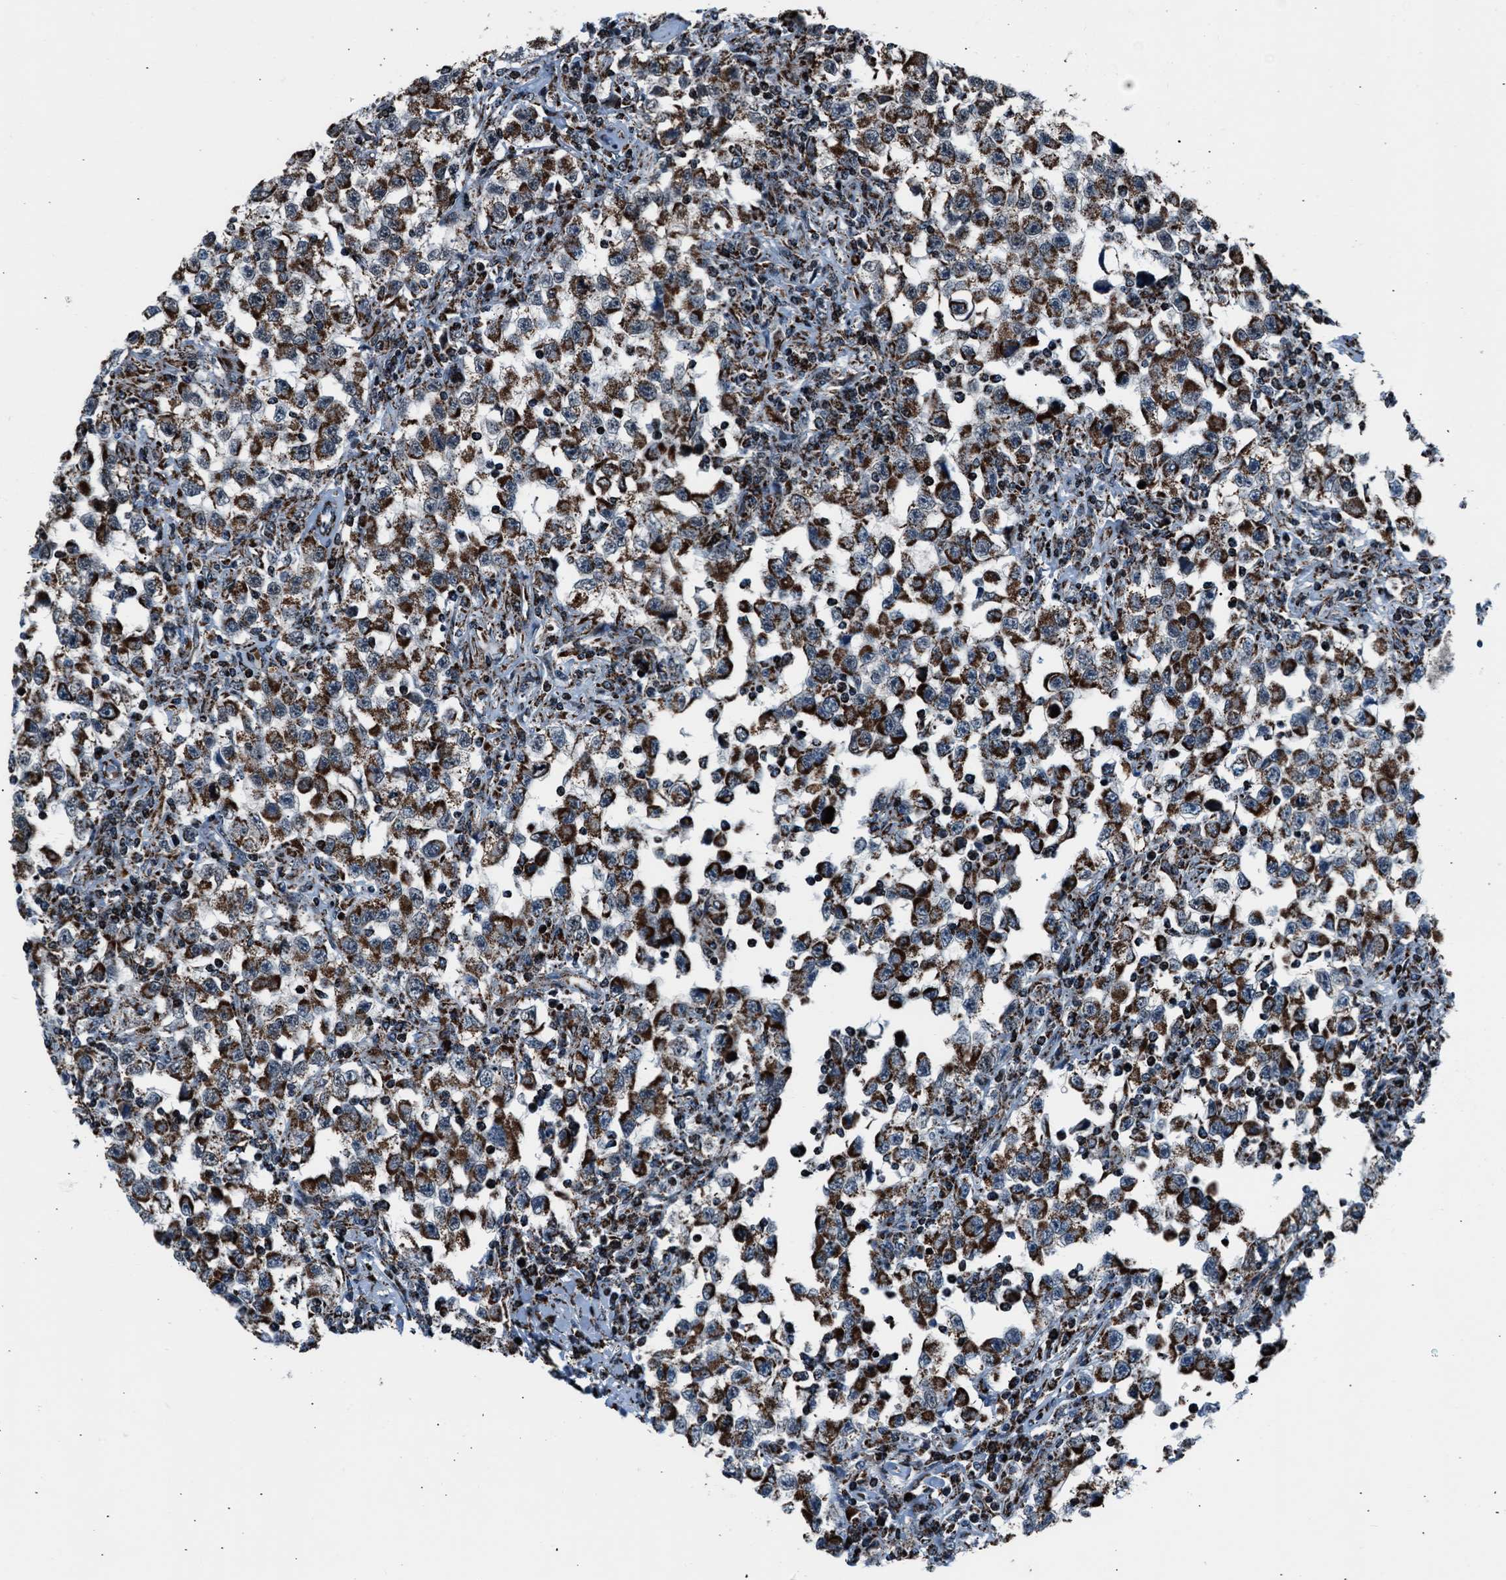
{"staining": {"intensity": "strong", "quantity": ">75%", "location": "cytoplasmic/membranous"}, "tissue": "testis cancer", "cell_type": "Tumor cells", "image_type": "cancer", "snomed": [{"axis": "morphology", "description": "Carcinoma, Embryonal, NOS"}, {"axis": "topography", "description": "Testis"}], "caption": "Protein analysis of testis cancer (embryonal carcinoma) tissue demonstrates strong cytoplasmic/membranous expression in approximately >75% of tumor cells.", "gene": "MORC3", "patient": {"sex": "male", "age": 21}}